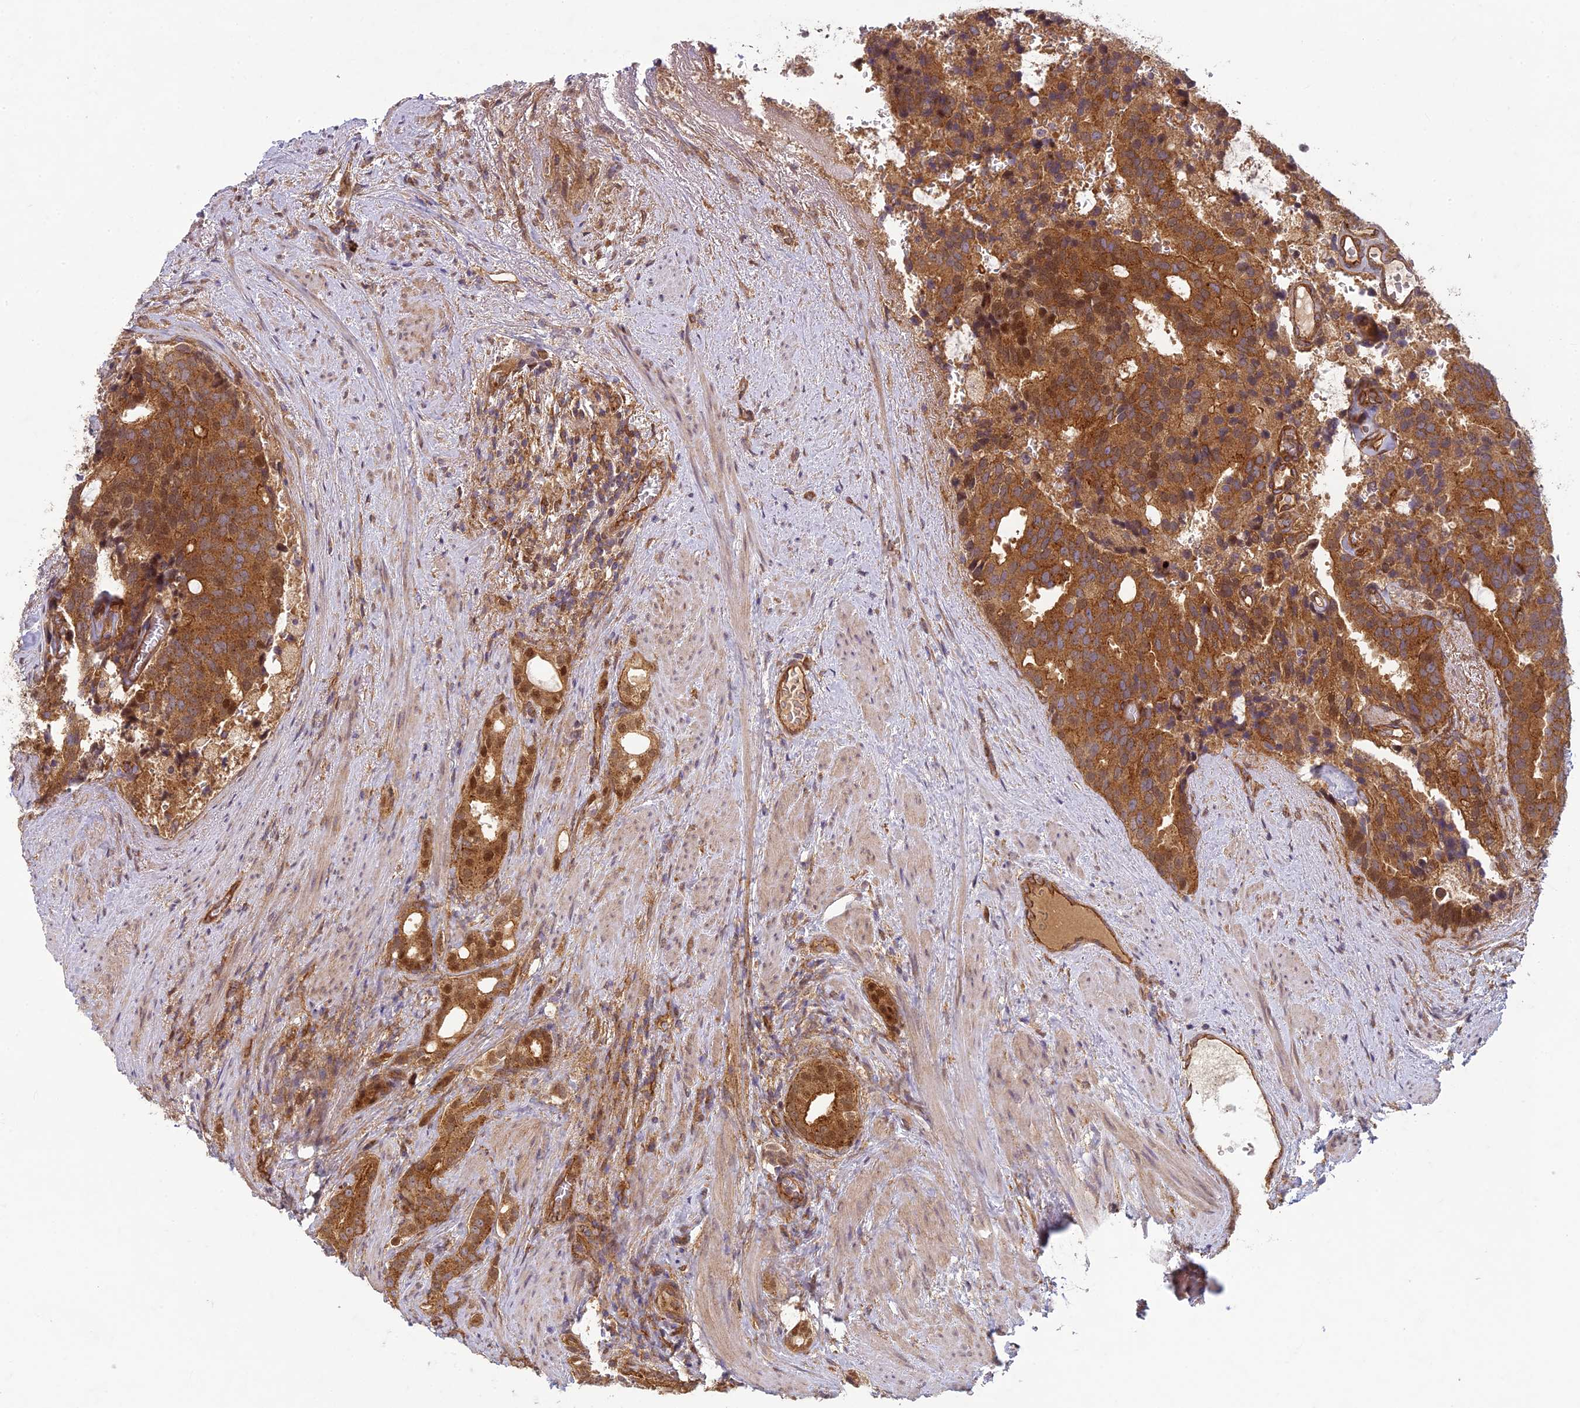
{"staining": {"intensity": "strong", "quantity": ">75%", "location": "cytoplasmic/membranous"}, "tissue": "prostate cancer", "cell_type": "Tumor cells", "image_type": "cancer", "snomed": [{"axis": "morphology", "description": "Adenocarcinoma, Low grade"}, {"axis": "topography", "description": "Prostate"}], "caption": "Immunohistochemistry micrograph of neoplastic tissue: prostate low-grade adenocarcinoma stained using immunohistochemistry exhibits high levels of strong protein expression localized specifically in the cytoplasmic/membranous of tumor cells, appearing as a cytoplasmic/membranous brown color.", "gene": "TCF25", "patient": {"sex": "male", "age": 71}}